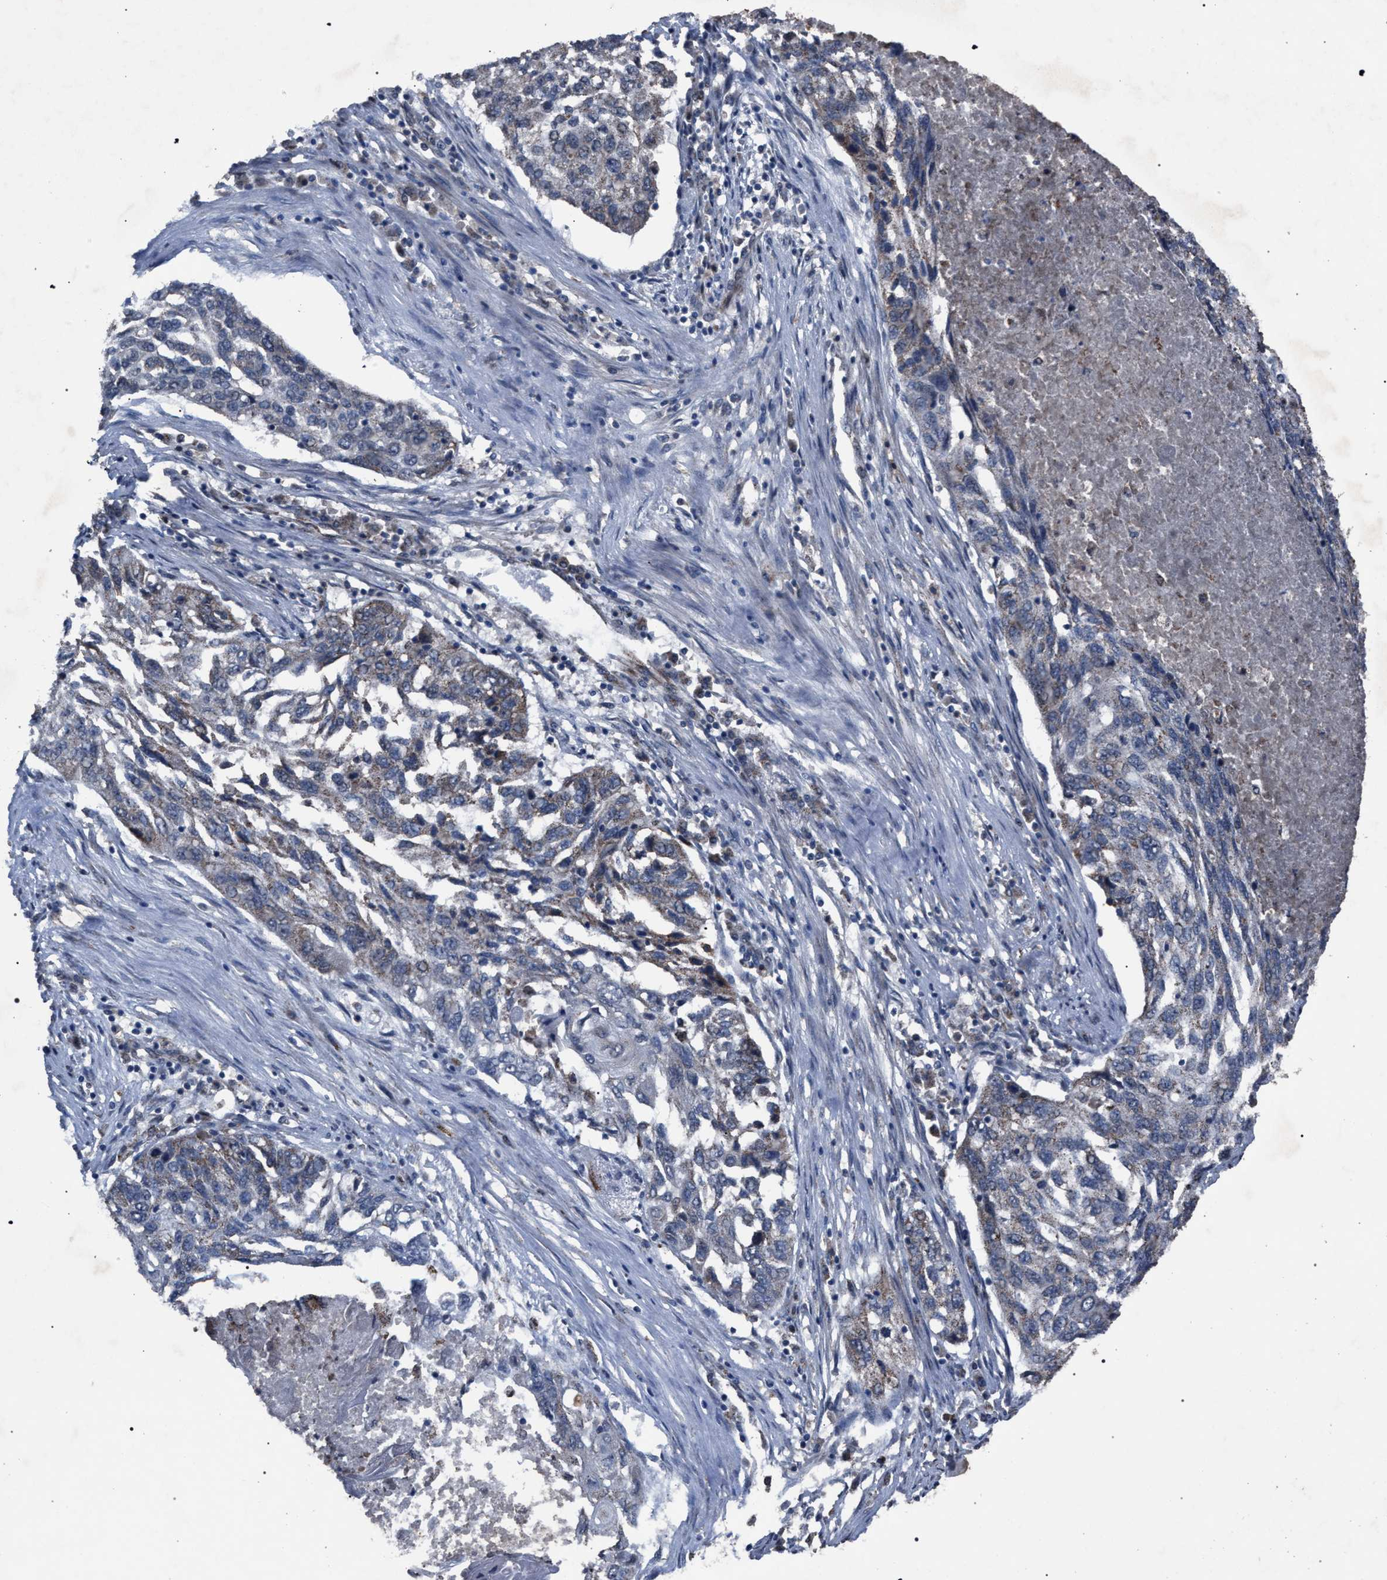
{"staining": {"intensity": "weak", "quantity": "25%-75%", "location": "cytoplasmic/membranous"}, "tissue": "lung cancer", "cell_type": "Tumor cells", "image_type": "cancer", "snomed": [{"axis": "morphology", "description": "Squamous cell carcinoma, NOS"}, {"axis": "topography", "description": "Lung"}], "caption": "A brown stain highlights weak cytoplasmic/membranous staining of a protein in lung squamous cell carcinoma tumor cells.", "gene": "HSD17B4", "patient": {"sex": "female", "age": 63}}